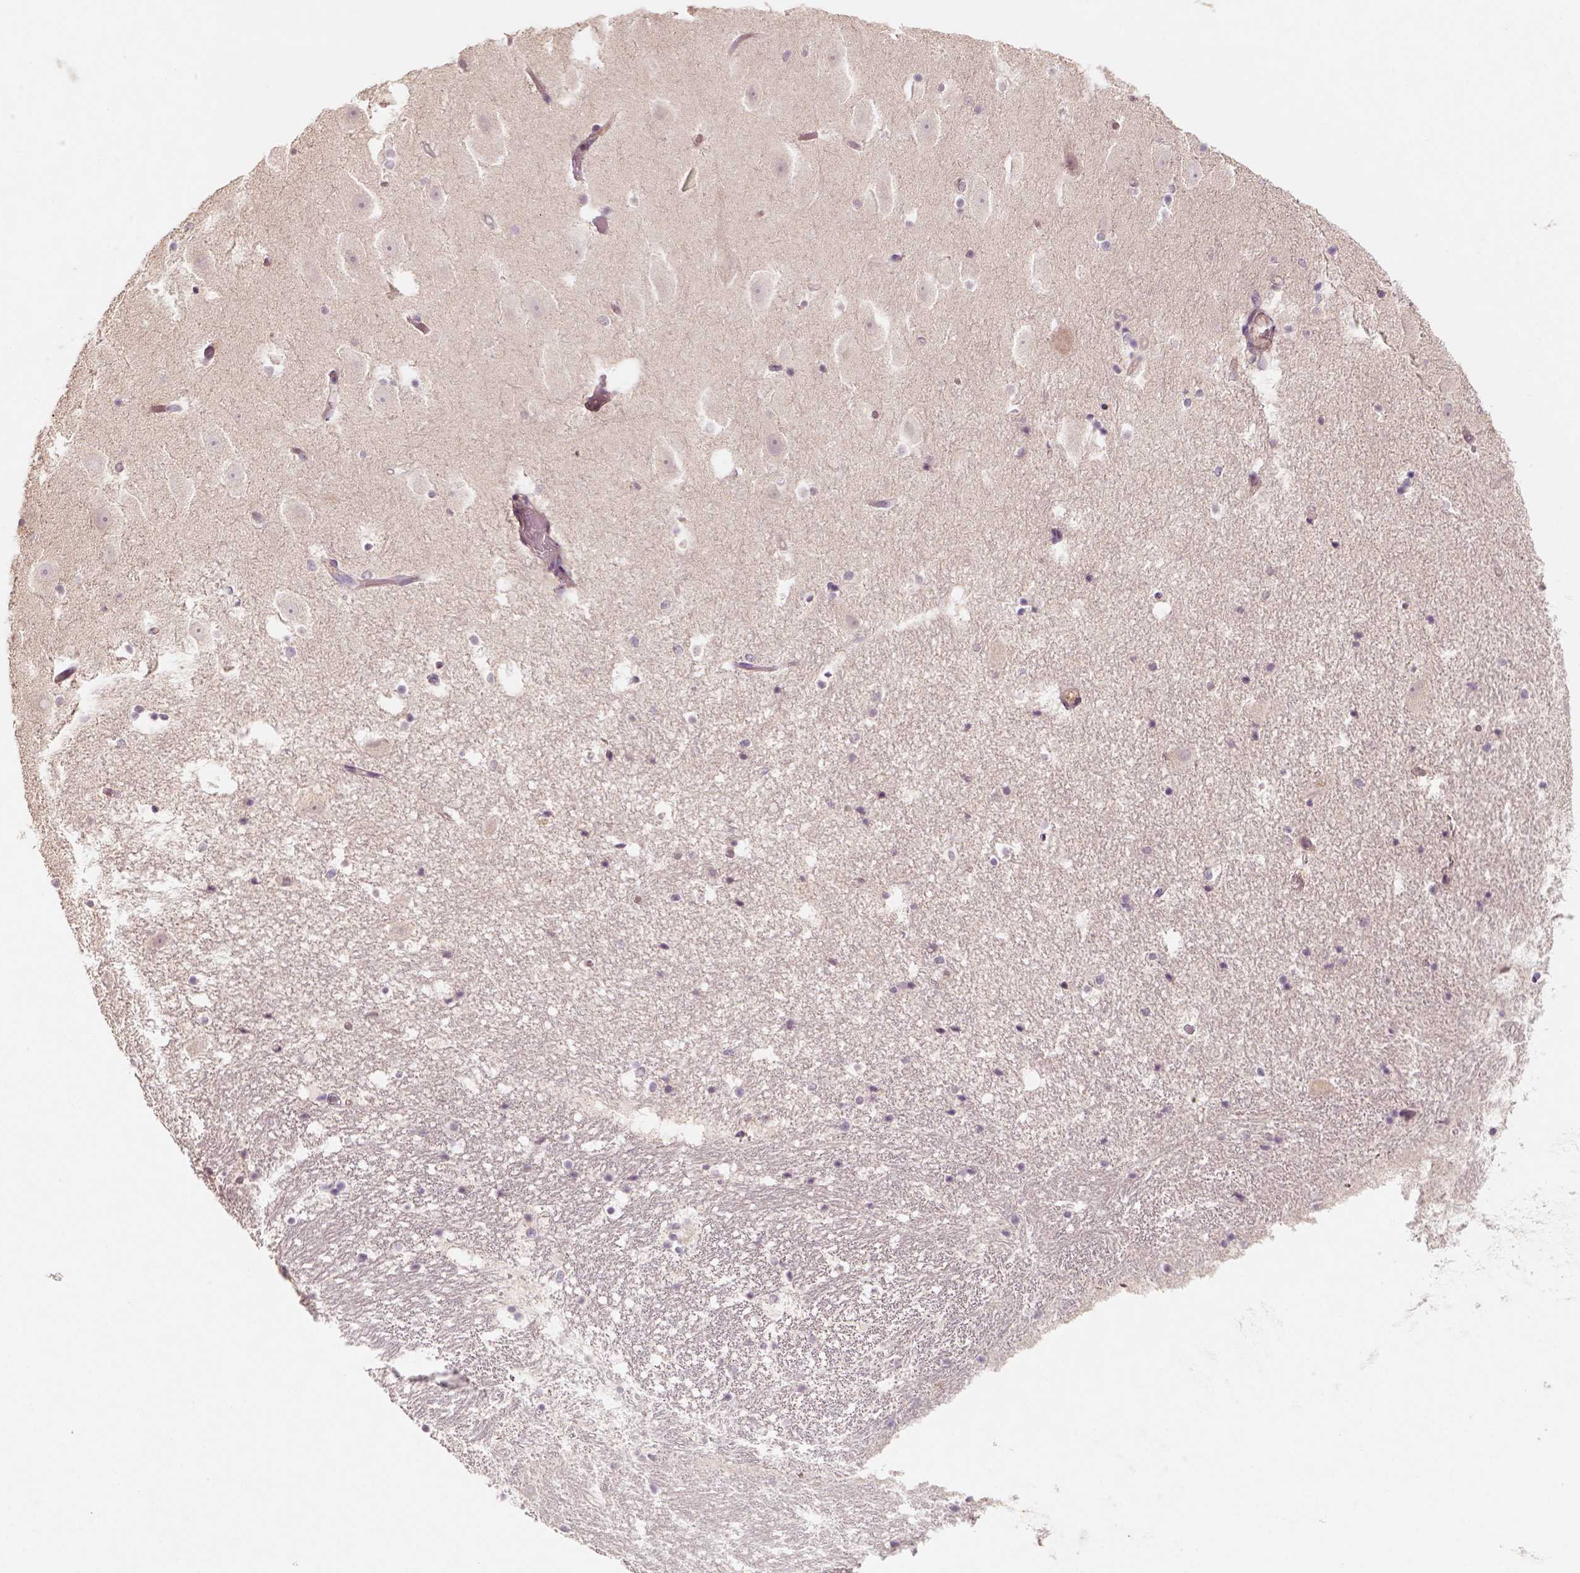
{"staining": {"intensity": "negative", "quantity": "none", "location": "none"}, "tissue": "hippocampus", "cell_type": "Glial cells", "image_type": "normal", "snomed": [{"axis": "morphology", "description": "Normal tissue, NOS"}, {"axis": "topography", "description": "Hippocampus"}], "caption": "This image is of normal hippocampus stained with immunohistochemistry to label a protein in brown with the nuclei are counter-stained blue. There is no staining in glial cells. (IHC, brightfield microscopy, high magnification).", "gene": "AQP9", "patient": {"sex": "male", "age": 26}}